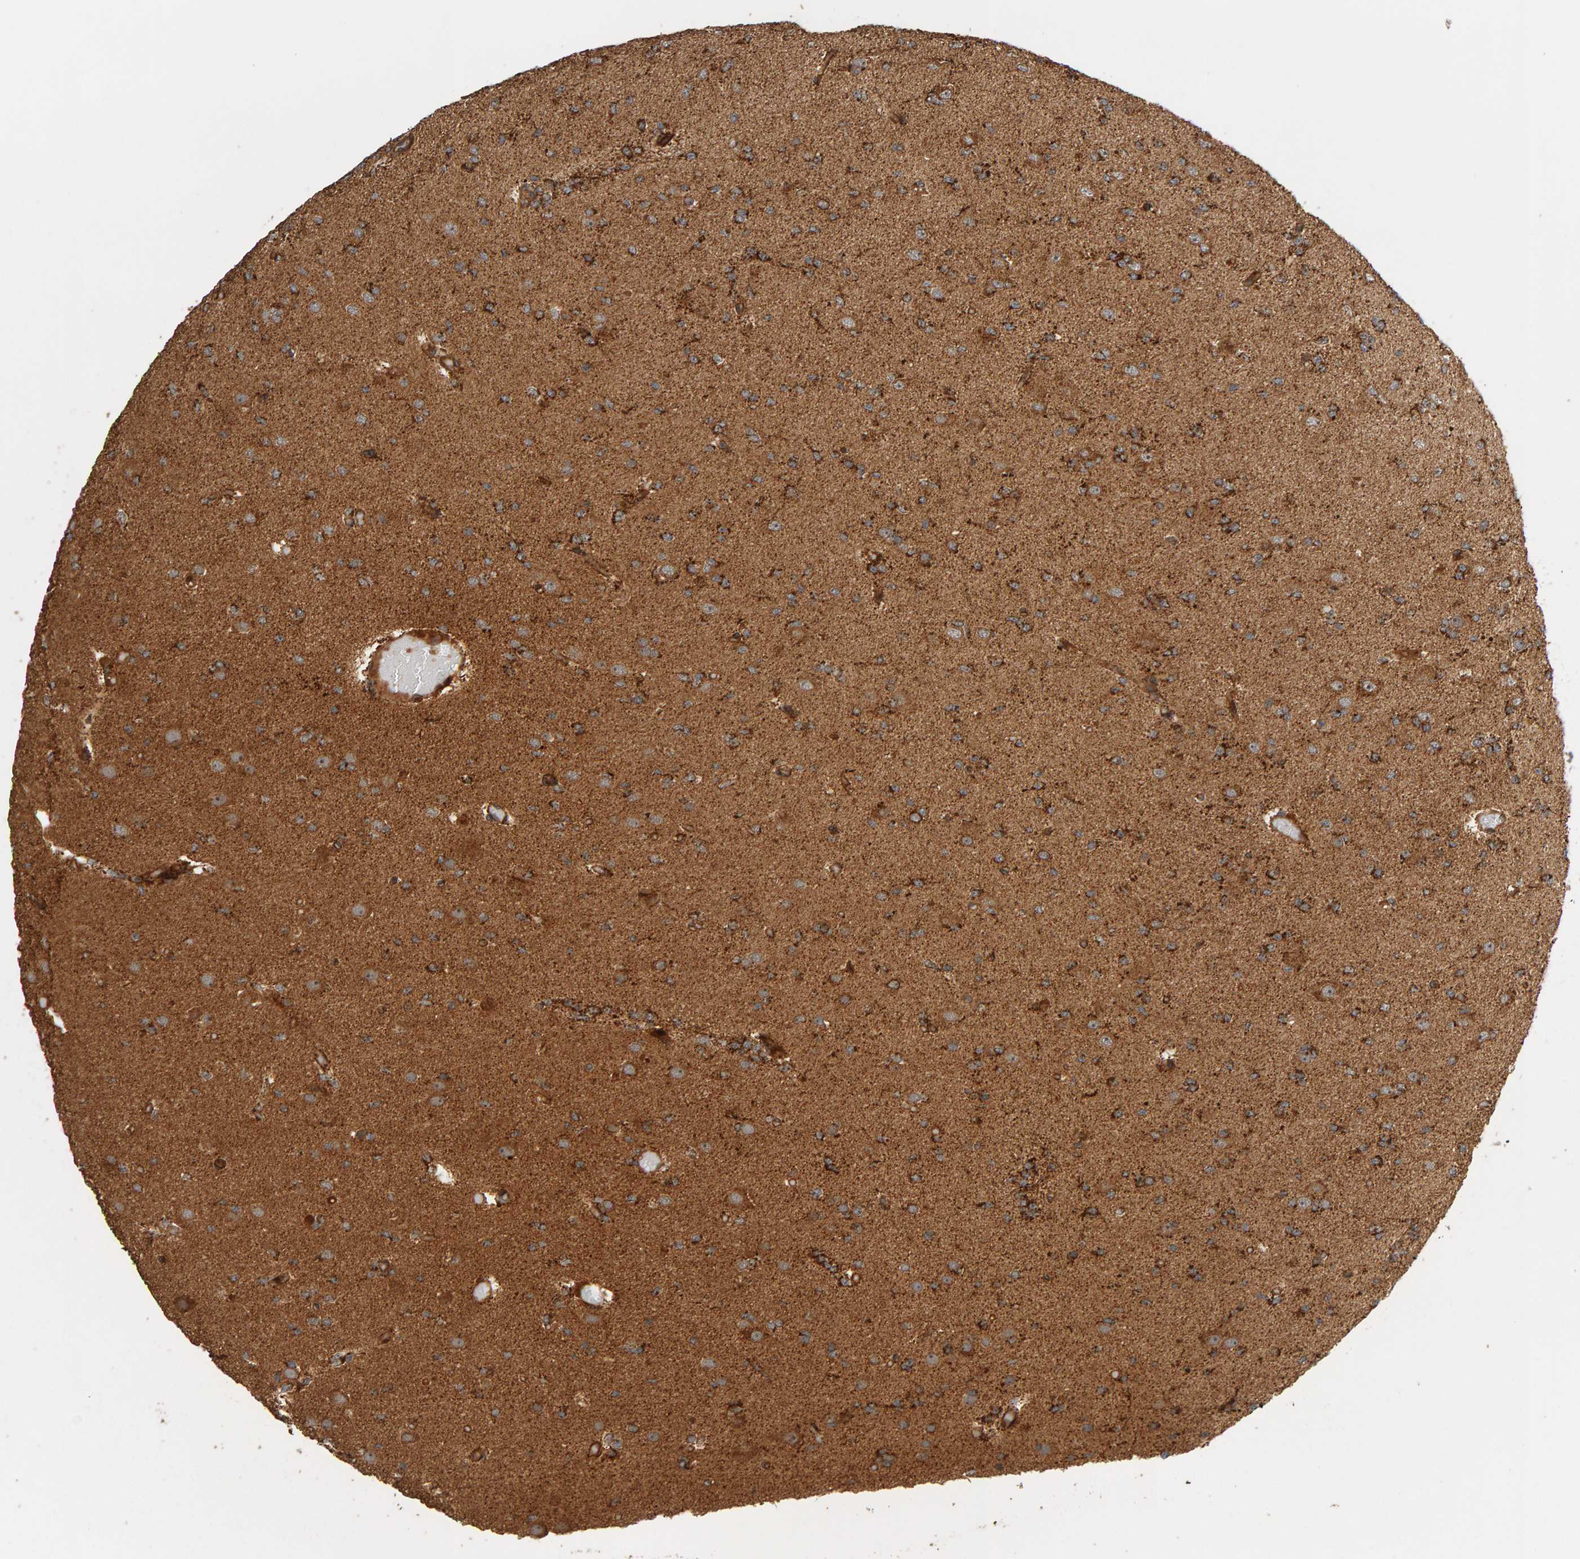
{"staining": {"intensity": "moderate", "quantity": ">75%", "location": "cytoplasmic/membranous"}, "tissue": "glioma", "cell_type": "Tumor cells", "image_type": "cancer", "snomed": [{"axis": "morphology", "description": "Glioma, malignant, Low grade"}, {"axis": "topography", "description": "Brain"}], "caption": "Glioma tissue reveals moderate cytoplasmic/membranous positivity in about >75% of tumor cells, visualized by immunohistochemistry.", "gene": "ZFAND1", "patient": {"sex": "female", "age": 22}}